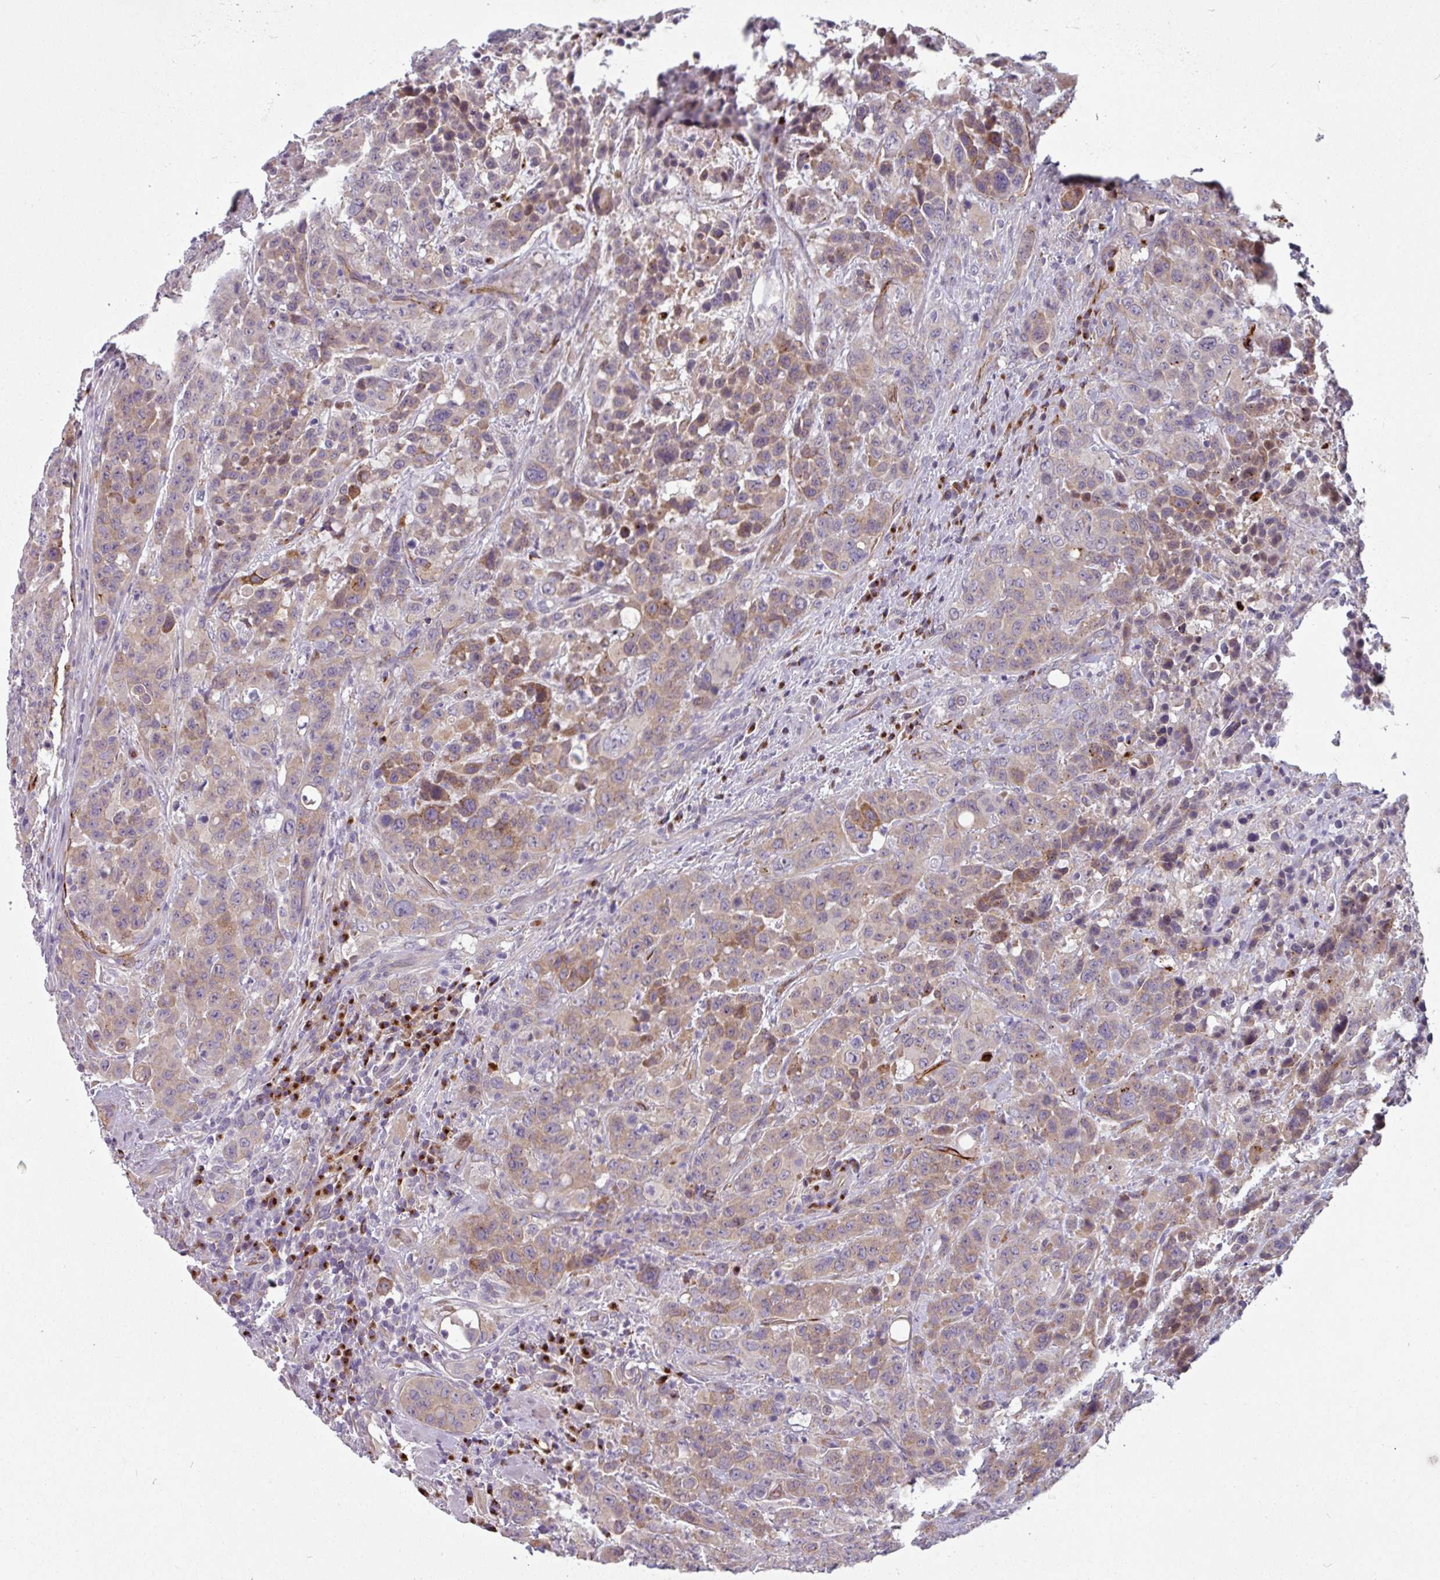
{"staining": {"intensity": "moderate", "quantity": "25%-75%", "location": "cytoplasmic/membranous"}, "tissue": "colorectal cancer", "cell_type": "Tumor cells", "image_type": "cancer", "snomed": [{"axis": "morphology", "description": "Adenocarcinoma, NOS"}, {"axis": "topography", "description": "Colon"}], "caption": "Immunohistochemistry (IHC) staining of colorectal adenocarcinoma, which displays medium levels of moderate cytoplasmic/membranous staining in about 25%-75% of tumor cells indicating moderate cytoplasmic/membranous protein expression. The staining was performed using DAB (3,3'-diaminobenzidine) (brown) for protein detection and nuclei were counterstained in hematoxylin (blue).", "gene": "PRODH2", "patient": {"sex": "male", "age": 62}}